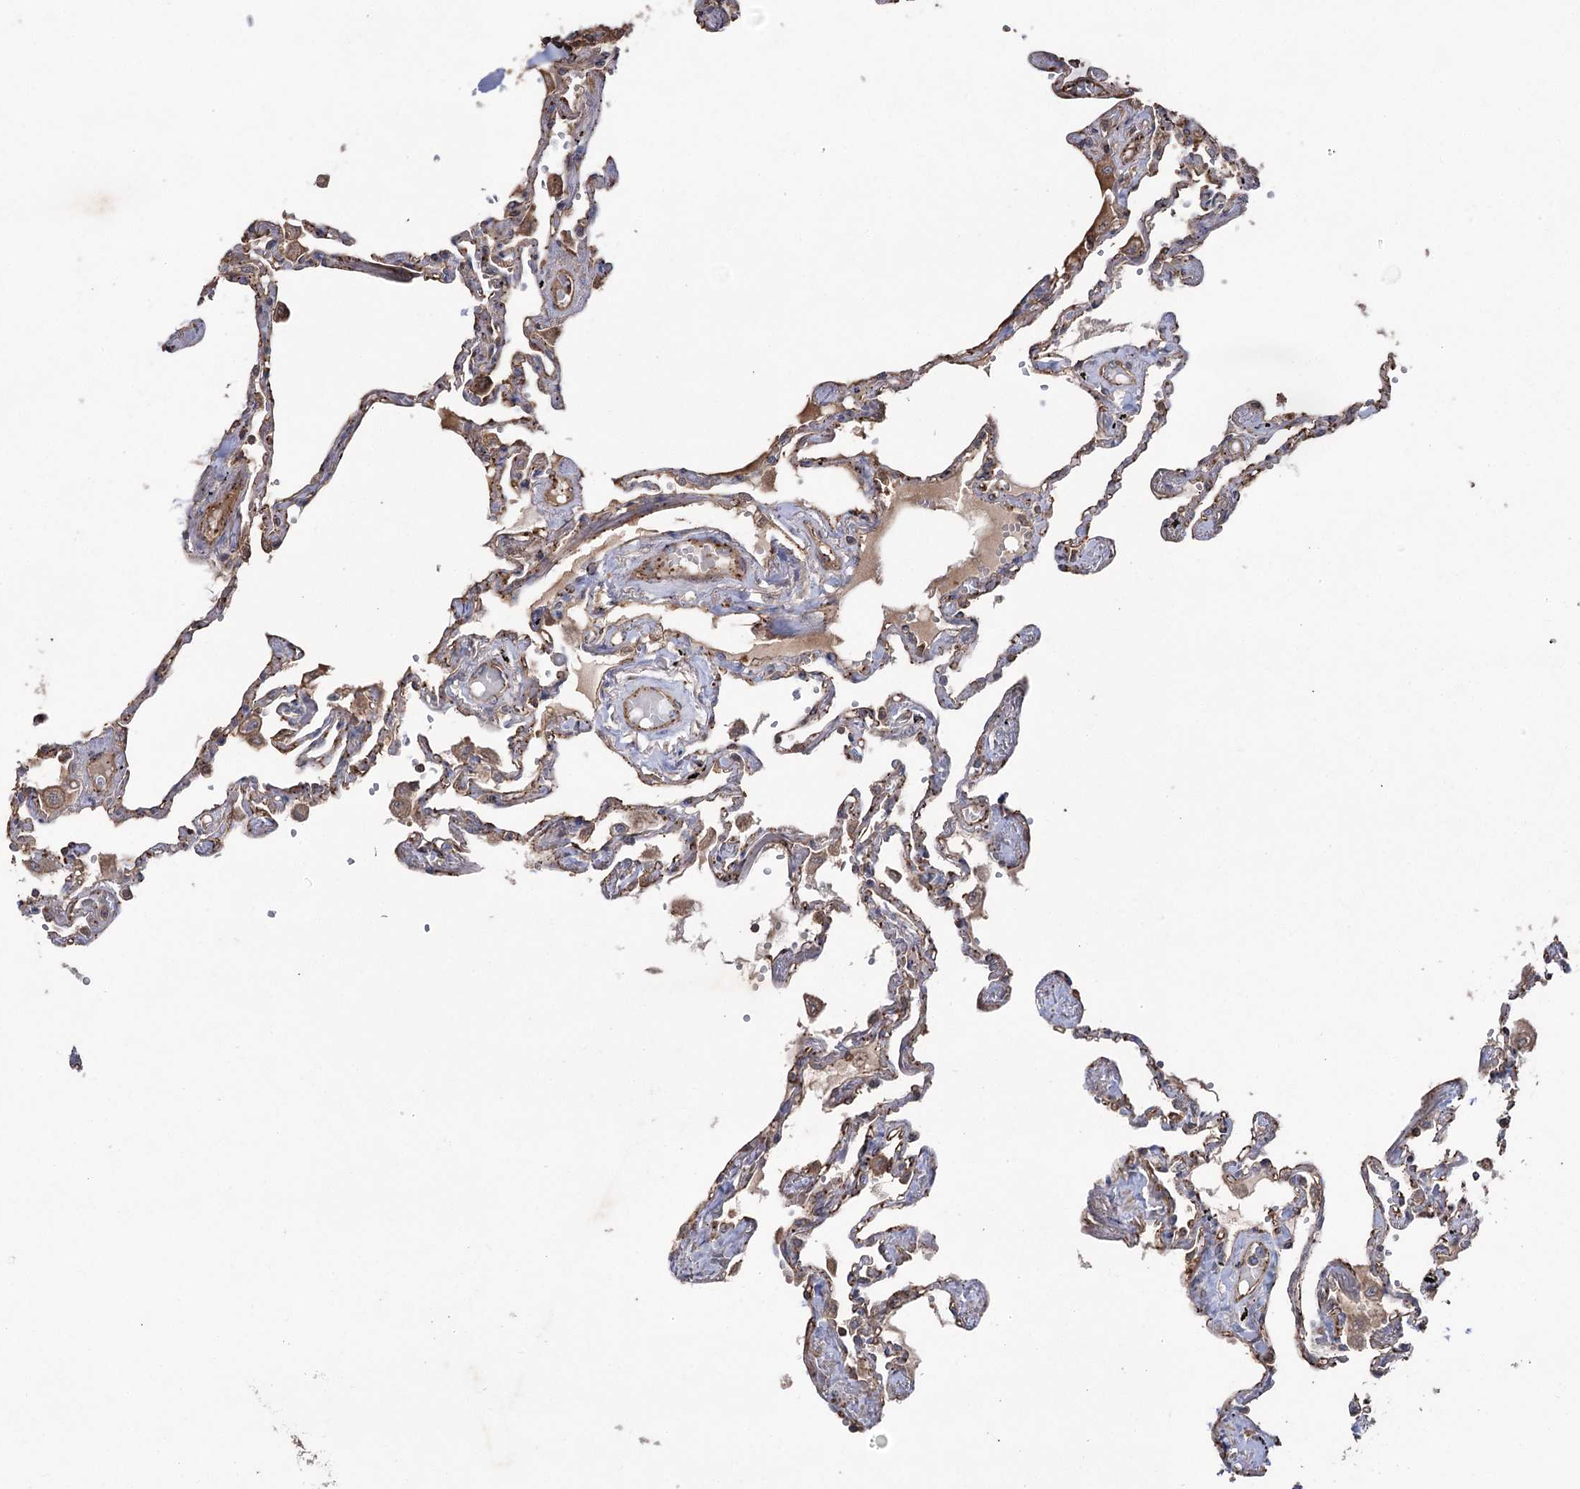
{"staining": {"intensity": "moderate", "quantity": ">75%", "location": "cytoplasmic/membranous"}, "tissue": "lung", "cell_type": "Alveolar cells", "image_type": "normal", "snomed": [{"axis": "morphology", "description": "Normal tissue, NOS"}, {"axis": "topography", "description": "Lung"}], "caption": "Protein expression analysis of unremarkable lung demonstrates moderate cytoplasmic/membranous expression in approximately >75% of alveolar cells. The protein is shown in brown color, while the nuclei are stained blue.", "gene": "LARS2", "patient": {"sex": "female", "age": 67}}